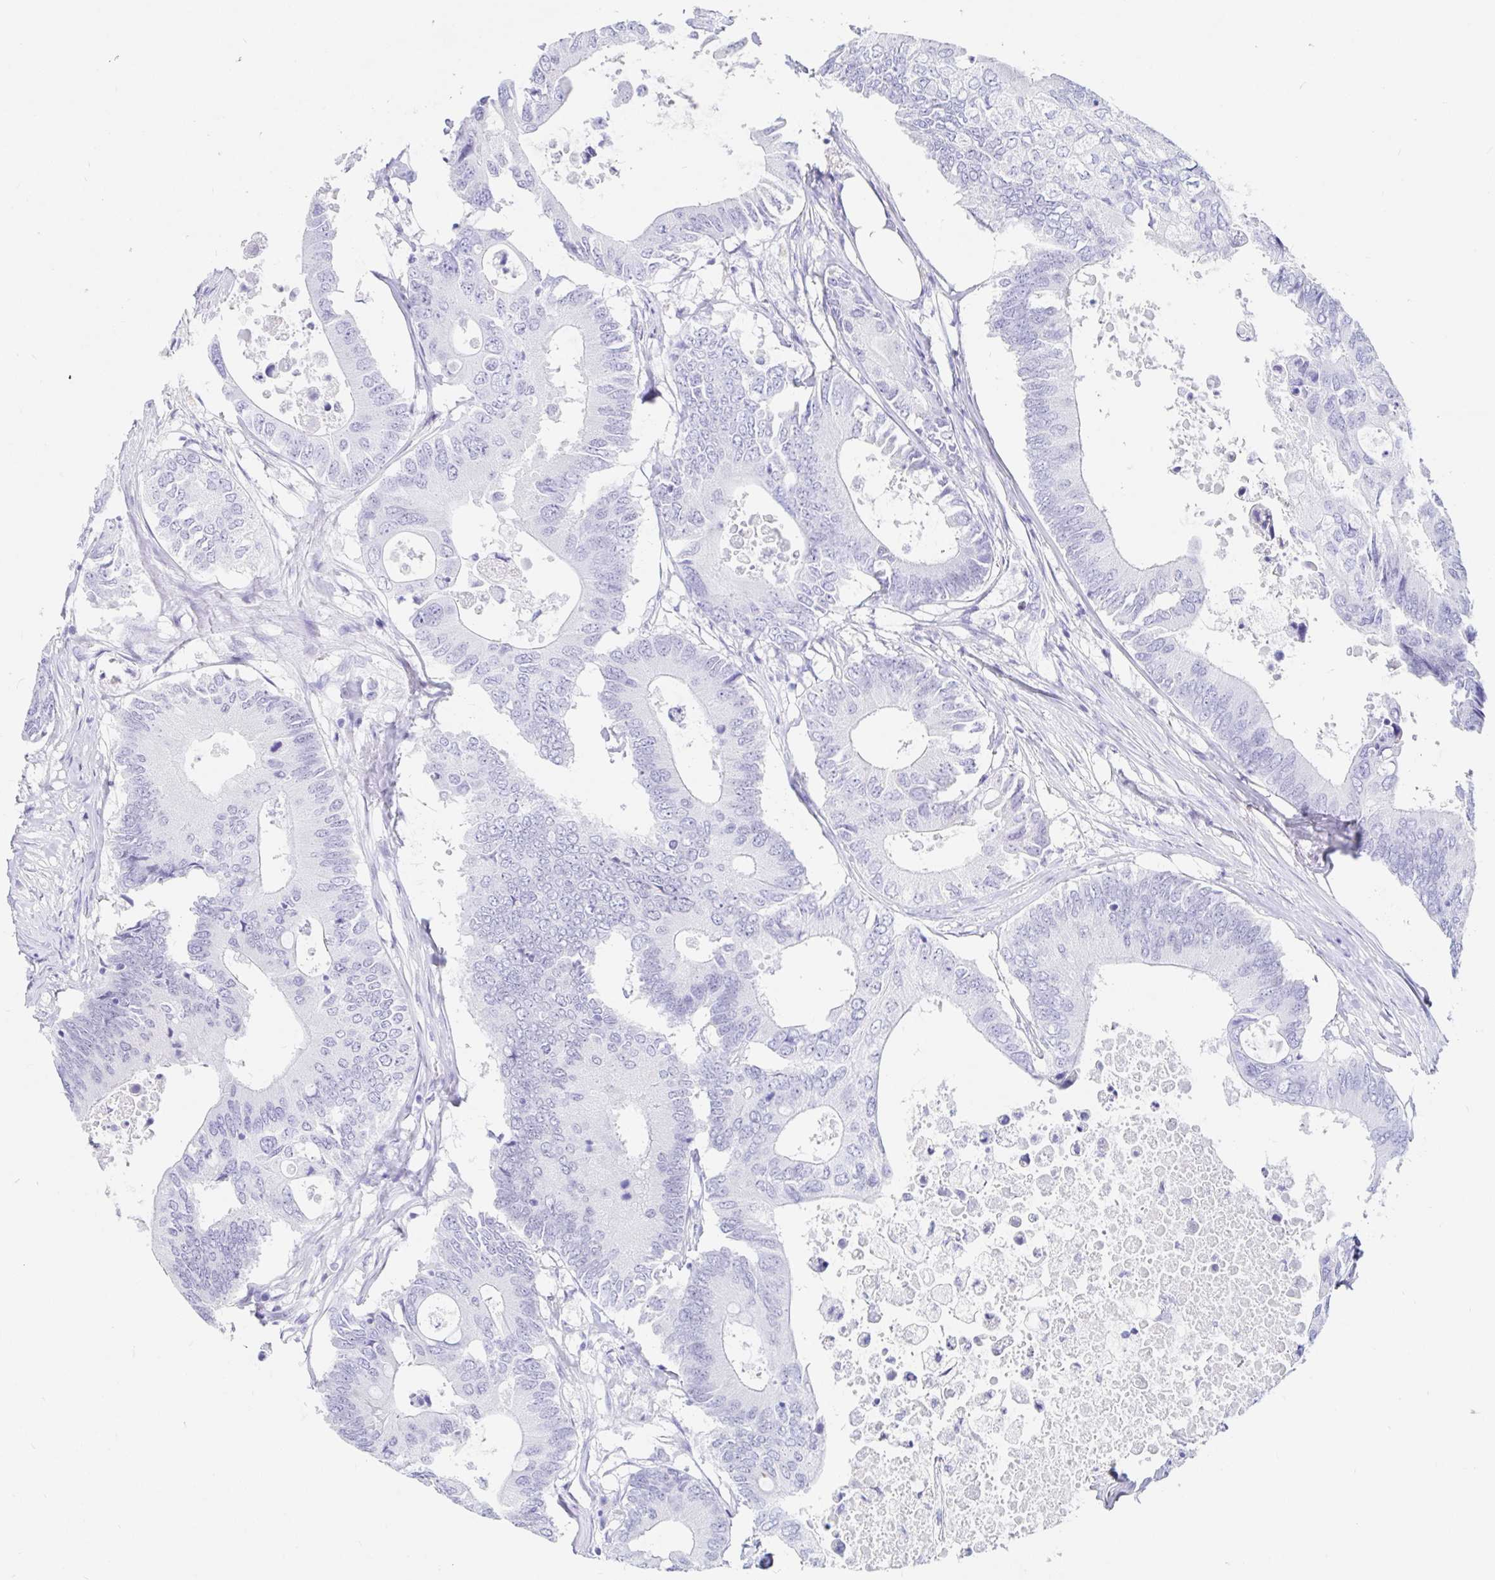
{"staining": {"intensity": "negative", "quantity": "none", "location": "none"}, "tissue": "colorectal cancer", "cell_type": "Tumor cells", "image_type": "cancer", "snomed": [{"axis": "morphology", "description": "Adenocarcinoma, NOS"}, {"axis": "topography", "description": "Colon"}], "caption": "DAB immunohistochemical staining of human colorectal cancer (adenocarcinoma) shows no significant expression in tumor cells. The staining was performed using DAB (3,3'-diaminobenzidine) to visualize the protein expression in brown, while the nuclei were stained in blue with hematoxylin (Magnification: 20x).", "gene": "OR6T1", "patient": {"sex": "male", "age": 71}}